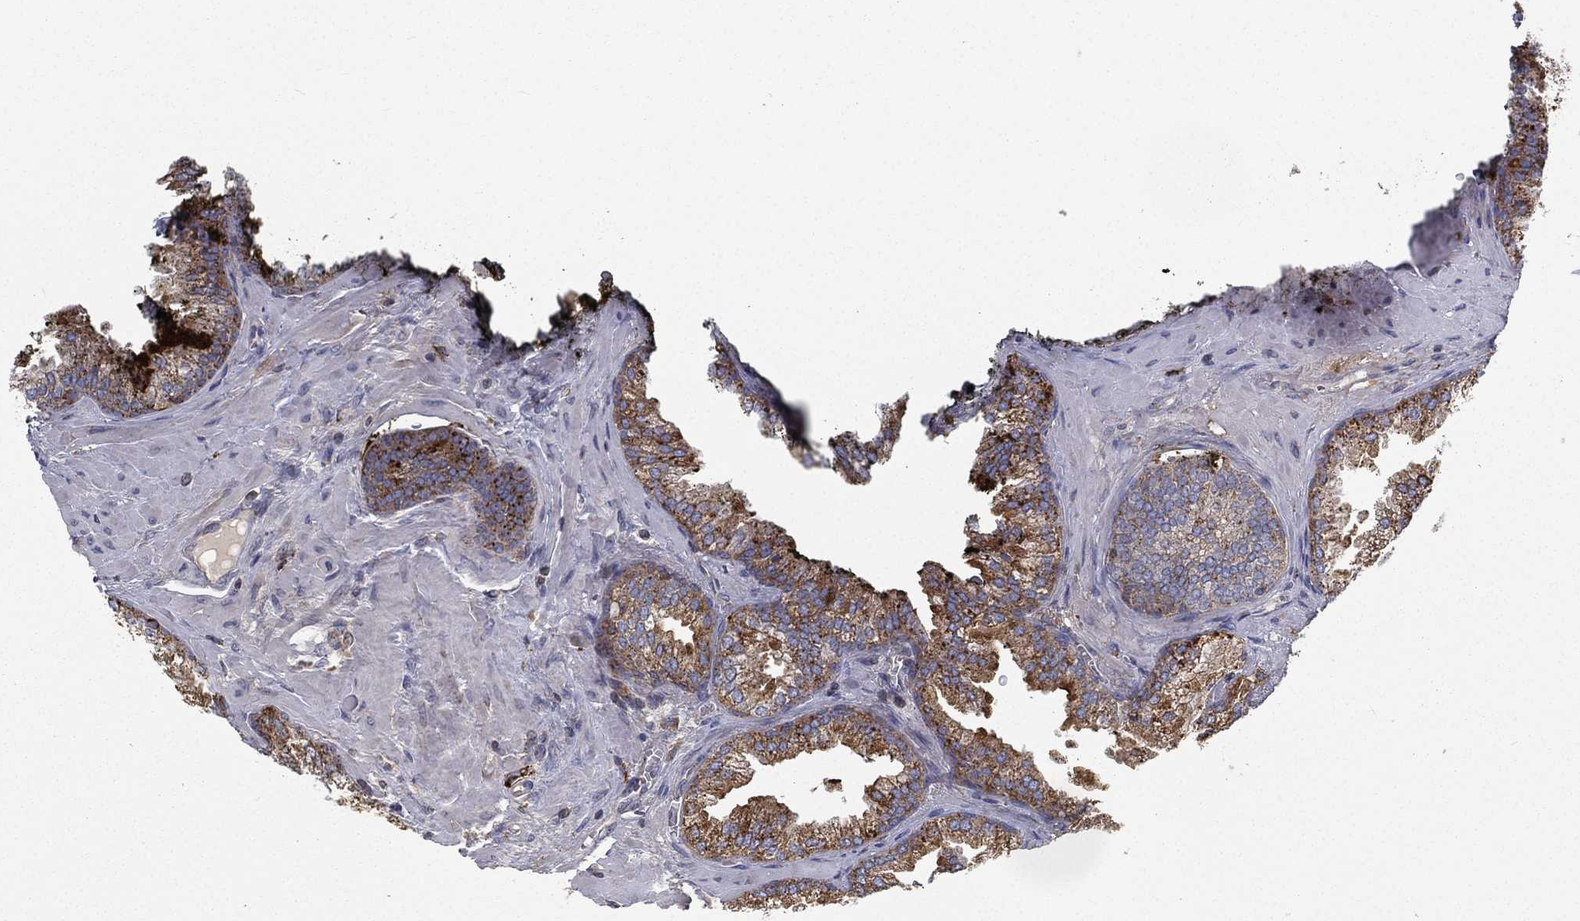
{"staining": {"intensity": "strong", "quantity": "25%-75%", "location": "cytoplasmic/membranous"}, "tissue": "prostate cancer", "cell_type": "Tumor cells", "image_type": "cancer", "snomed": [{"axis": "morphology", "description": "Adenocarcinoma, Low grade"}, {"axis": "topography", "description": "Prostate"}], "caption": "Prostate adenocarcinoma (low-grade) stained with immunohistochemistry (IHC) displays strong cytoplasmic/membranous positivity in approximately 25%-75% of tumor cells.", "gene": "RIN3", "patient": {"sex": "male", "age": 72}}